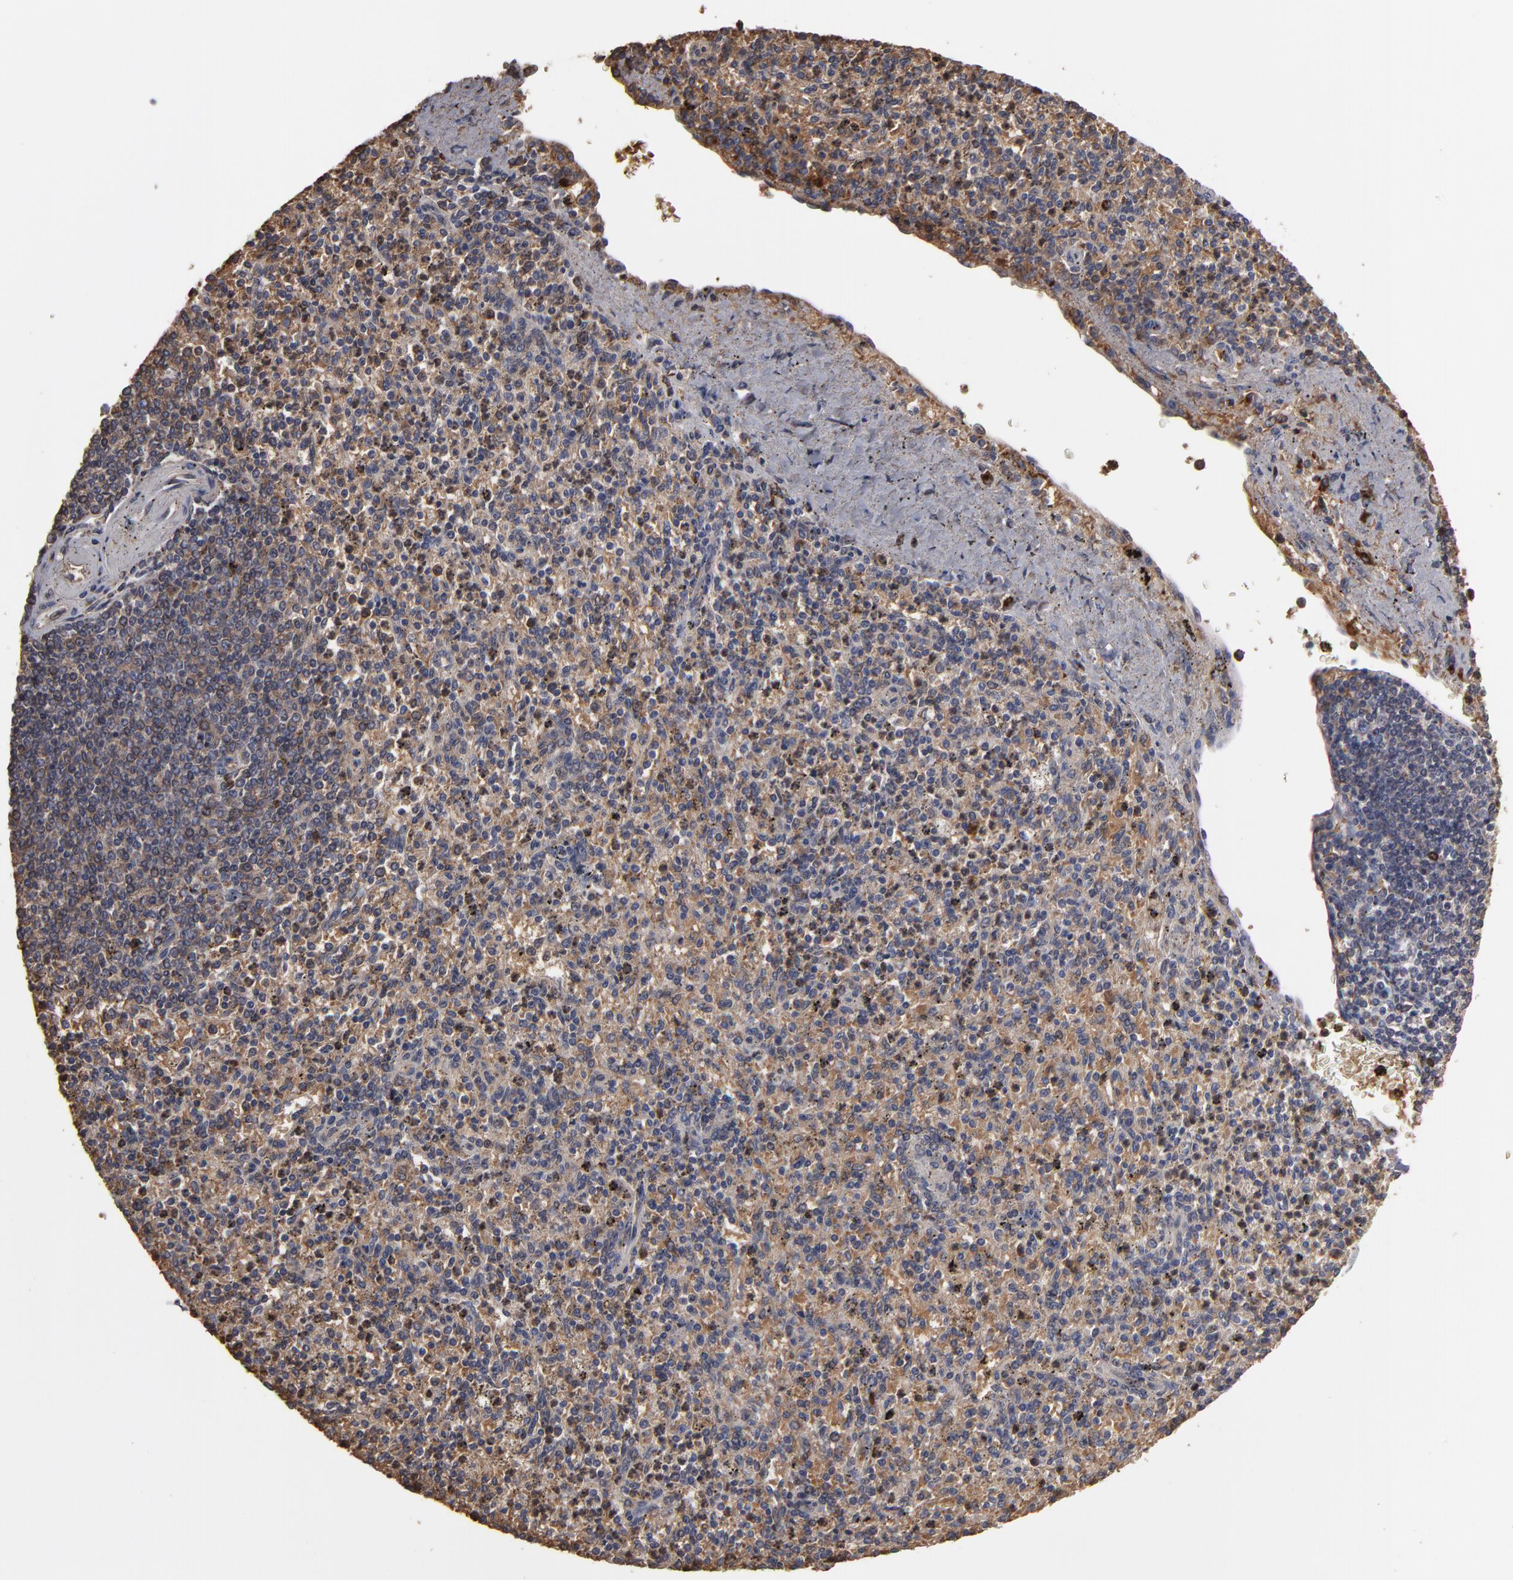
{"staining": {"intensity": "weak", "quantity": "25%-75%", "location": "cytoplasmic/membranous"}, "tissue": "spleen", "cell_type": "Cells in red pulp", "image_type": "normal", "snomed": [{"axis": "morphology", "description": "Normal tissue, NOS"}, {"axis": "topography", "description": "Spleen"}], "caption": "Protein expression analysis of unremarkable spleen reveals weak cytoplasmic/membranous staining in approximately 25%-75% of cells in red pulp. (IHC, brightfield microscopy, high magnification).", "gene": "RO60", "patient": {"sex": "male", "age": 72}}